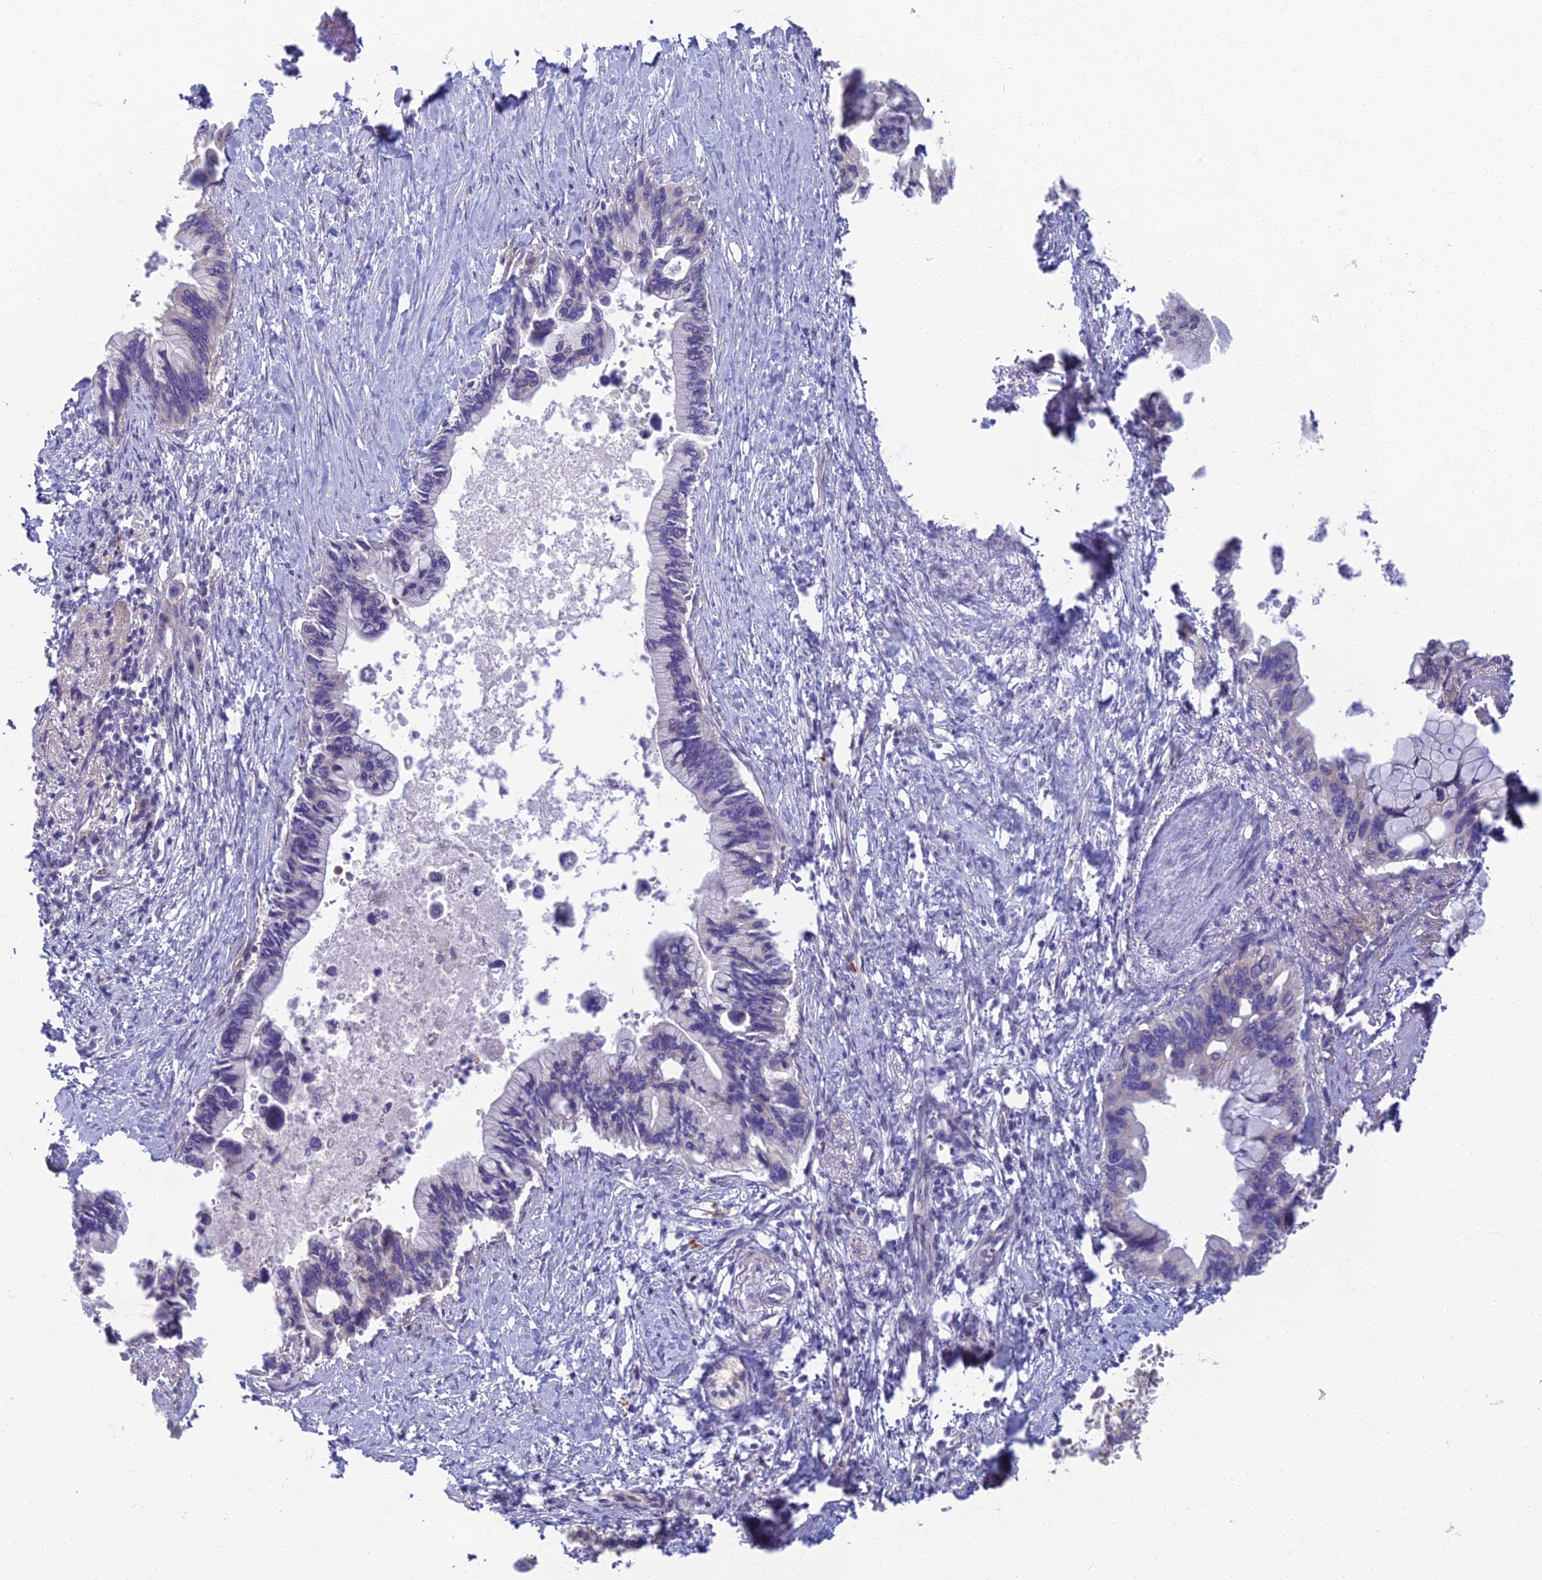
{"staining": {"intensity": "negative", "quantity": "none", "location": "none"}, "tissue": "pancreatic cancer", "cell_type": "Tumor cells", "image_type": "cancer", "snomed": [{"axis": "morphology", "description": "Adenocarcinoma, NOS"}, {"axis": "topography", "description": "Pancreas"}], "caption": "A histopathology image of human pancreatic cancer (adenocarcinoma) is negative for staining in tumor cells.", "gene": "NEURL1", "patient": {"sex": "female", "age": 83}}